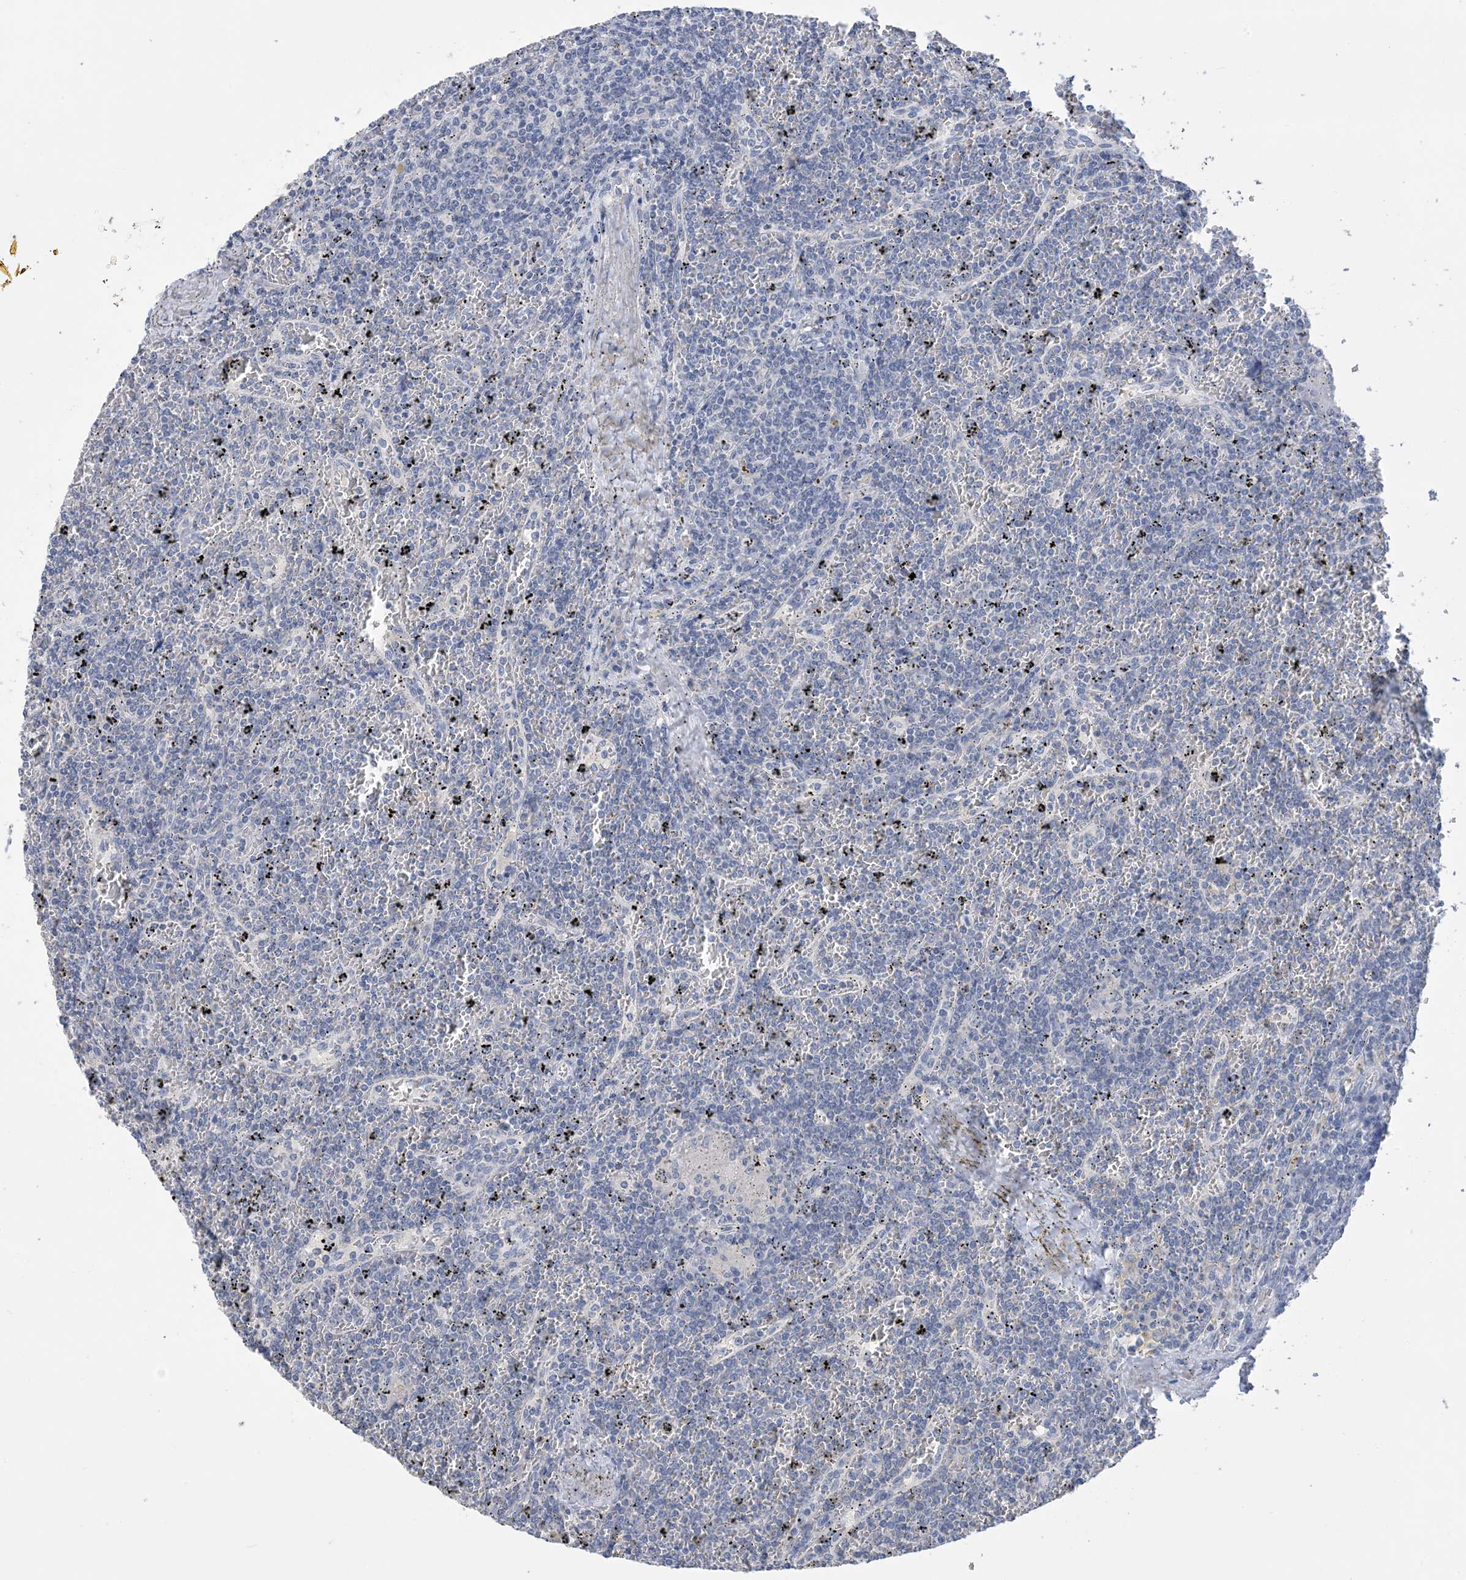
{"staining": {"intensity": "negative", "quantity": "none", "location": "none"}, "tissue": "lymphoma", "cell_type": "Tumor cells", "image_type": "cancer", "snomed": [{"axis": "morphology", "description": "Malignant lymphoma, non-Hodgkin's type, Low grade"}, {"axis": "topography", "description": "Spleen"}], "caption": "This image is of lymphoma stained with IHC to label a protein in brown with the nuclei are counter-stained blue. There is no staining in tumor cells.", "gene": "DSC3", "patient": {"sex": "female", "age": 19}}